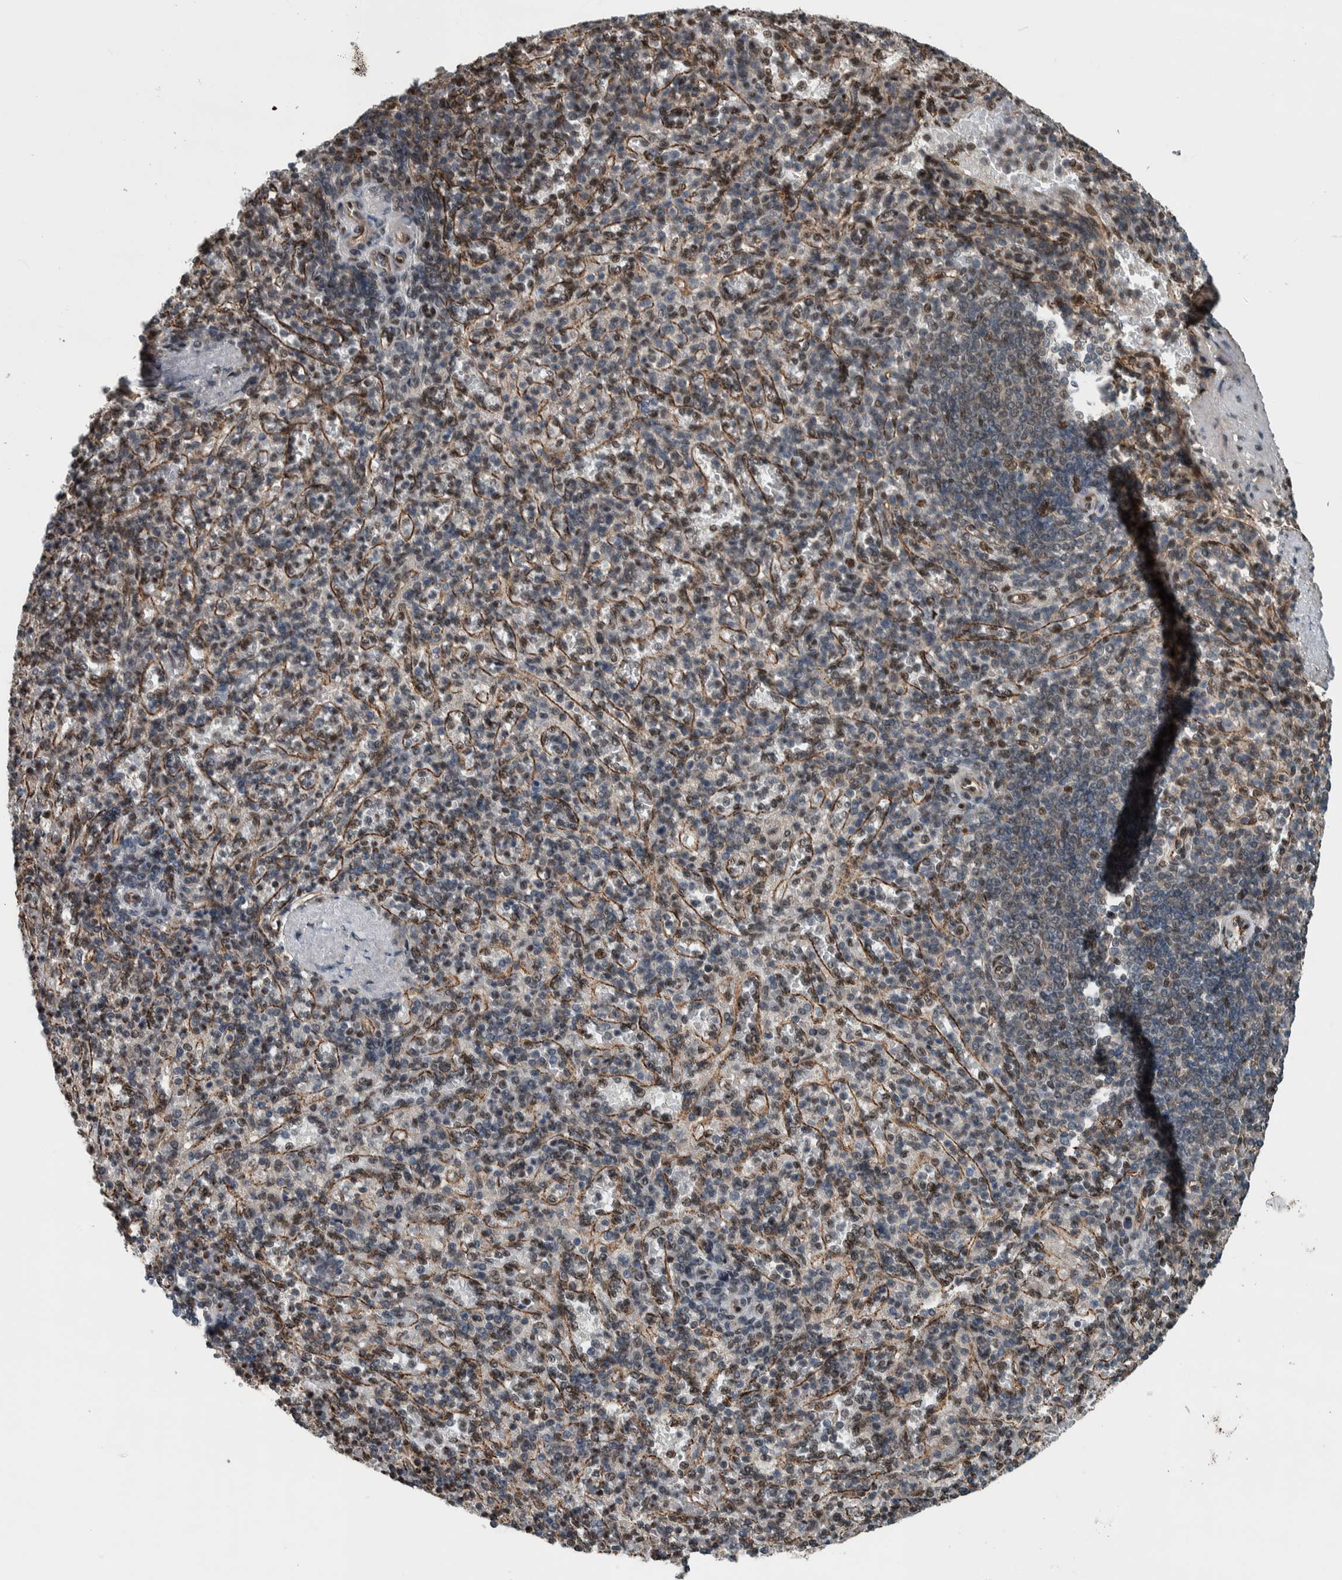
{"staining": {"intensity": "moderate", "quantity": "<25%", "location": "nuclear"}, "tissue": "spleen", "cell_type": "Cells in red pulp", "image_type": "normal", "snomed": [{"axis": "morphology", "description": "Normal tissue, NOS"}, {"axis": "topography", "description": "Spleen"}], "caption": "Protein expression analysis of benign spleen shows moderate nuclear staining in approximately <25% of cells in red pulp.", "gene": "FAM135B", "patient": {"sex": "female", "age": 74}}